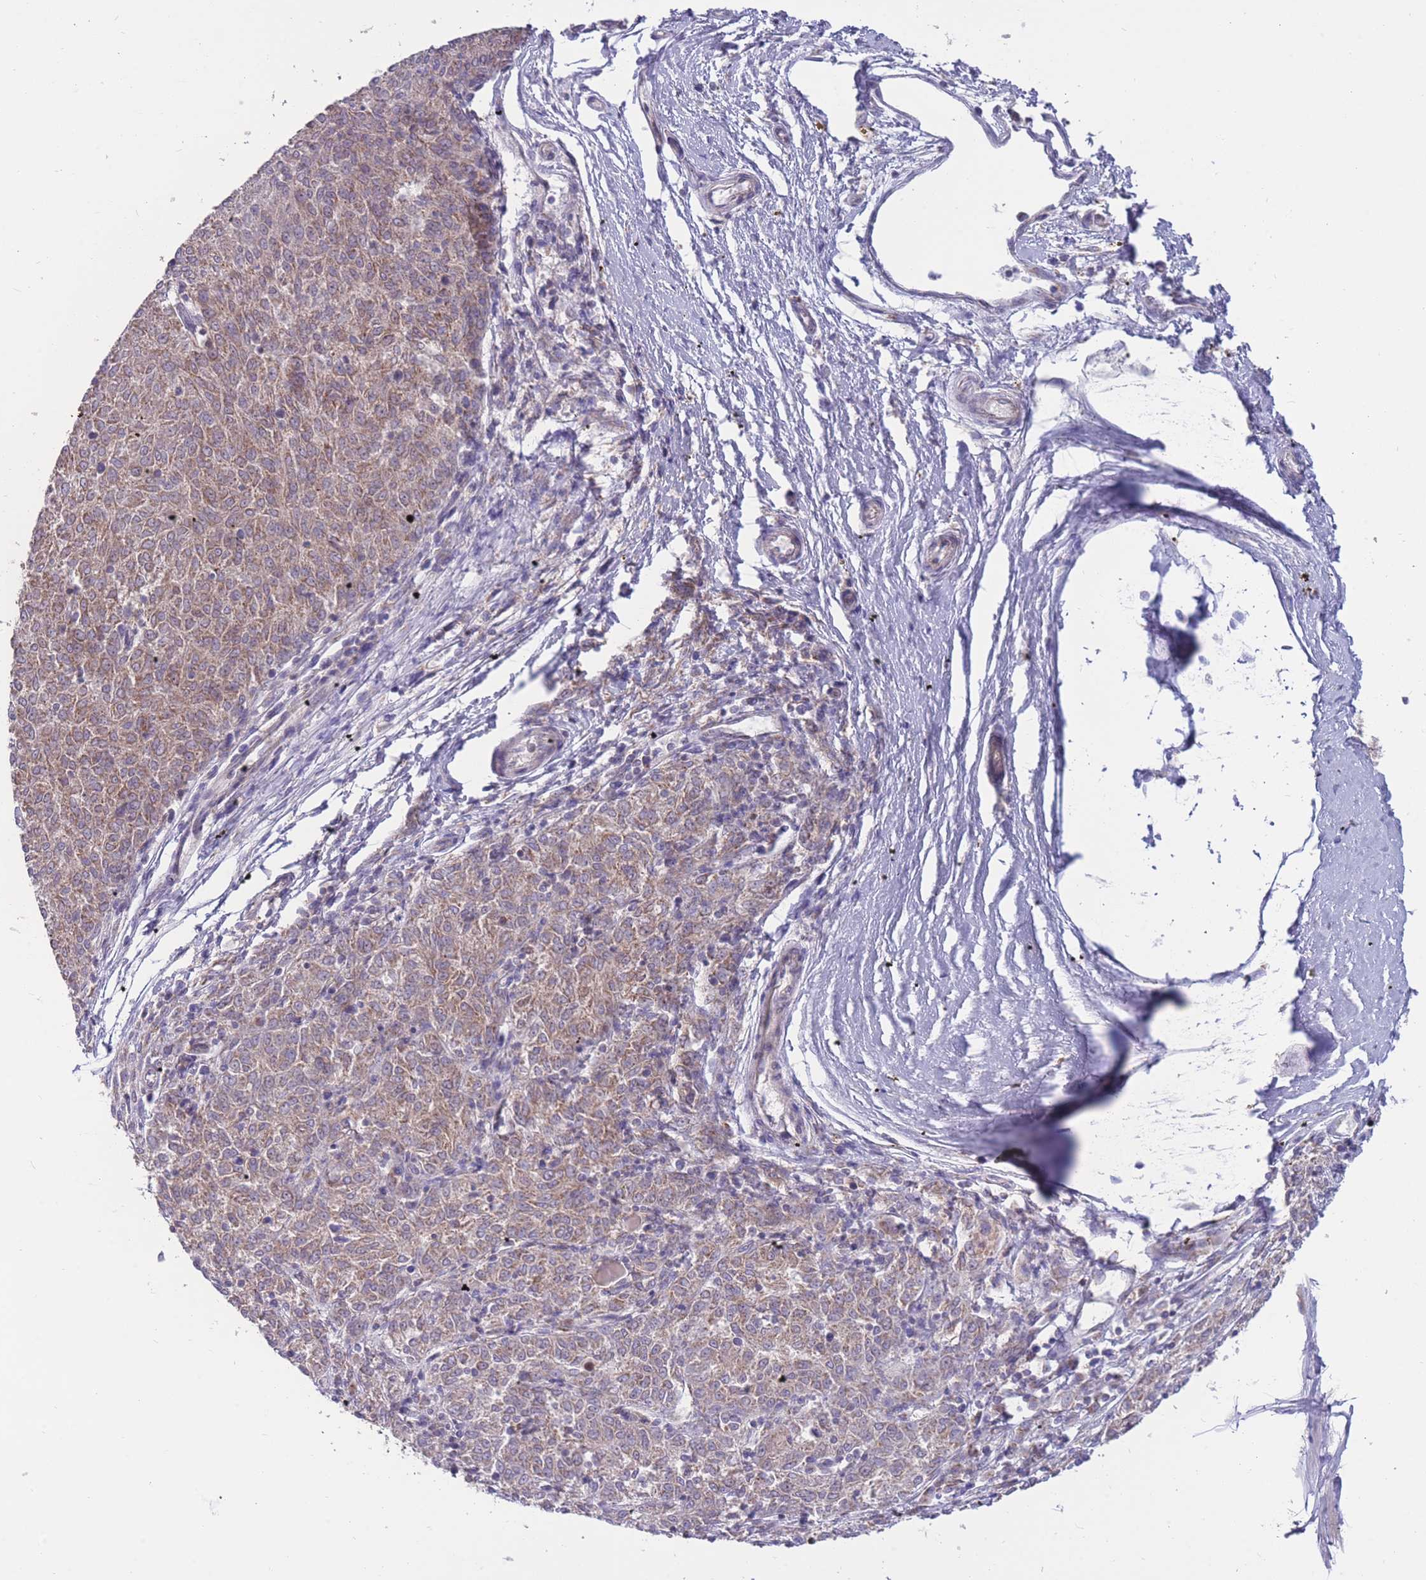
{"staining": {"intensity": "moderate", "quantity": ">75%", "location": "cytoplasmic/membranous"}, "tissue": "melanoma", "cell_type": "Tumor cells", "image_type": "cancer", "snomed": [{"axis": "morphology", "description": "Malignant melanoma, NOS"}, {"axis": "topography", "description": "Skin"}], "caption": "Immunohistochemistry (IHC) photomicrograph of malignant melanoma stained for a protein (brown), which exhibits medium levels of moderate cytoplasmic/membranous staining in approximately >75% of tumor cells.", "gene": "MCIDAS", "patient": {"sex": "female", "age": 72}}